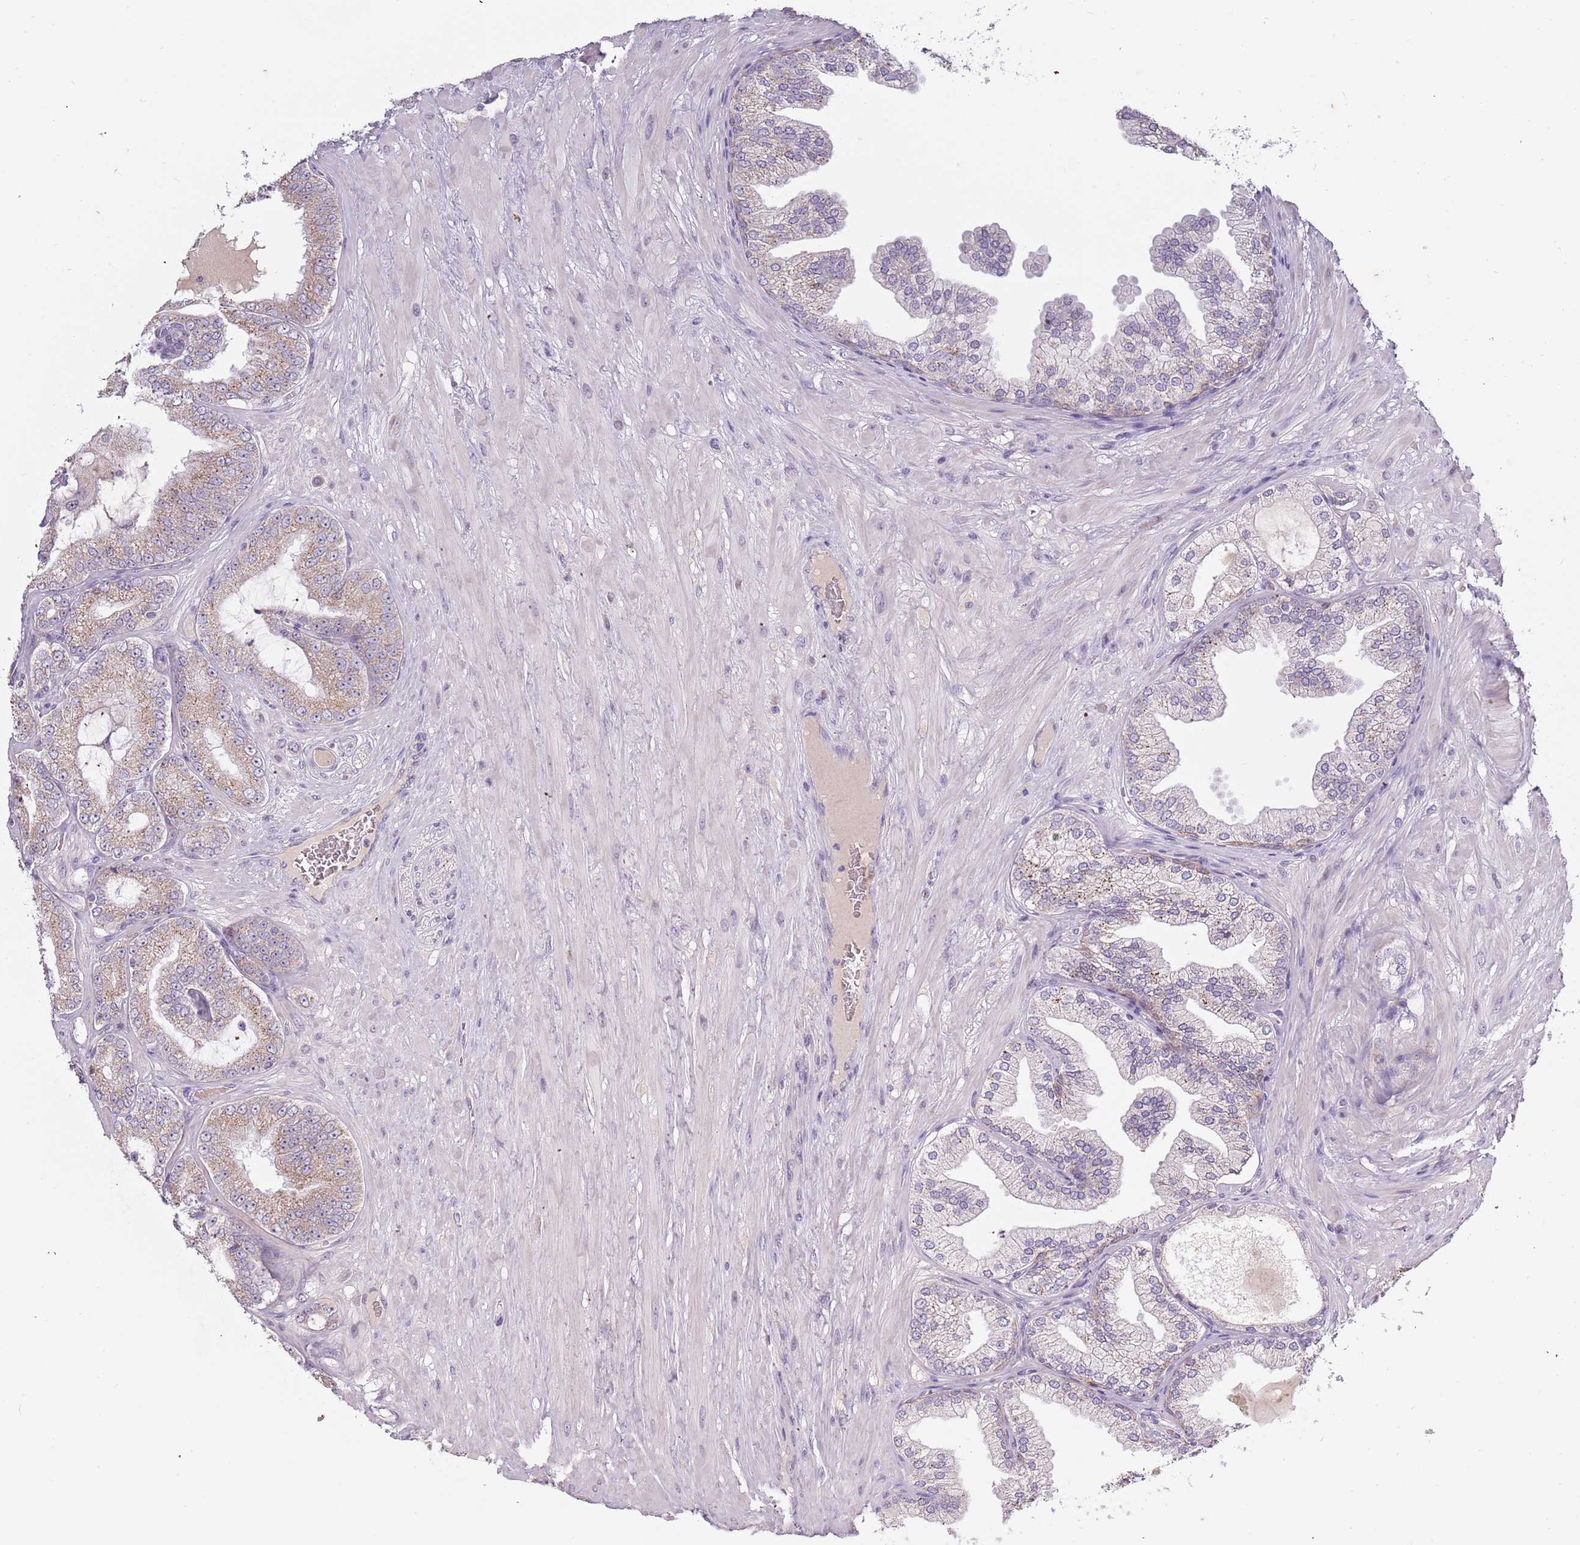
{"staining": {"intensity": "weak", "quantity": ">75%", "location": "cytoplasmic/membranous"}, "tissue": "prostate cancer", "cell_type": "Tumor cells", "image_type": "cancer", "snomed": [{"axis": "morphology", "description": "Adenocarcinoma, Low grade"}, {"axis": "topography", "description": "Prostate"}], "caption": "Brown immunohistochemical staining in prostate adenocarcinoma (low-grade) reveals weak cytoplasmic/membranous expression in approximately >75% of tumor cells.", "gene": "SYS1", "patient": {"sex": "male", "age": 63}}